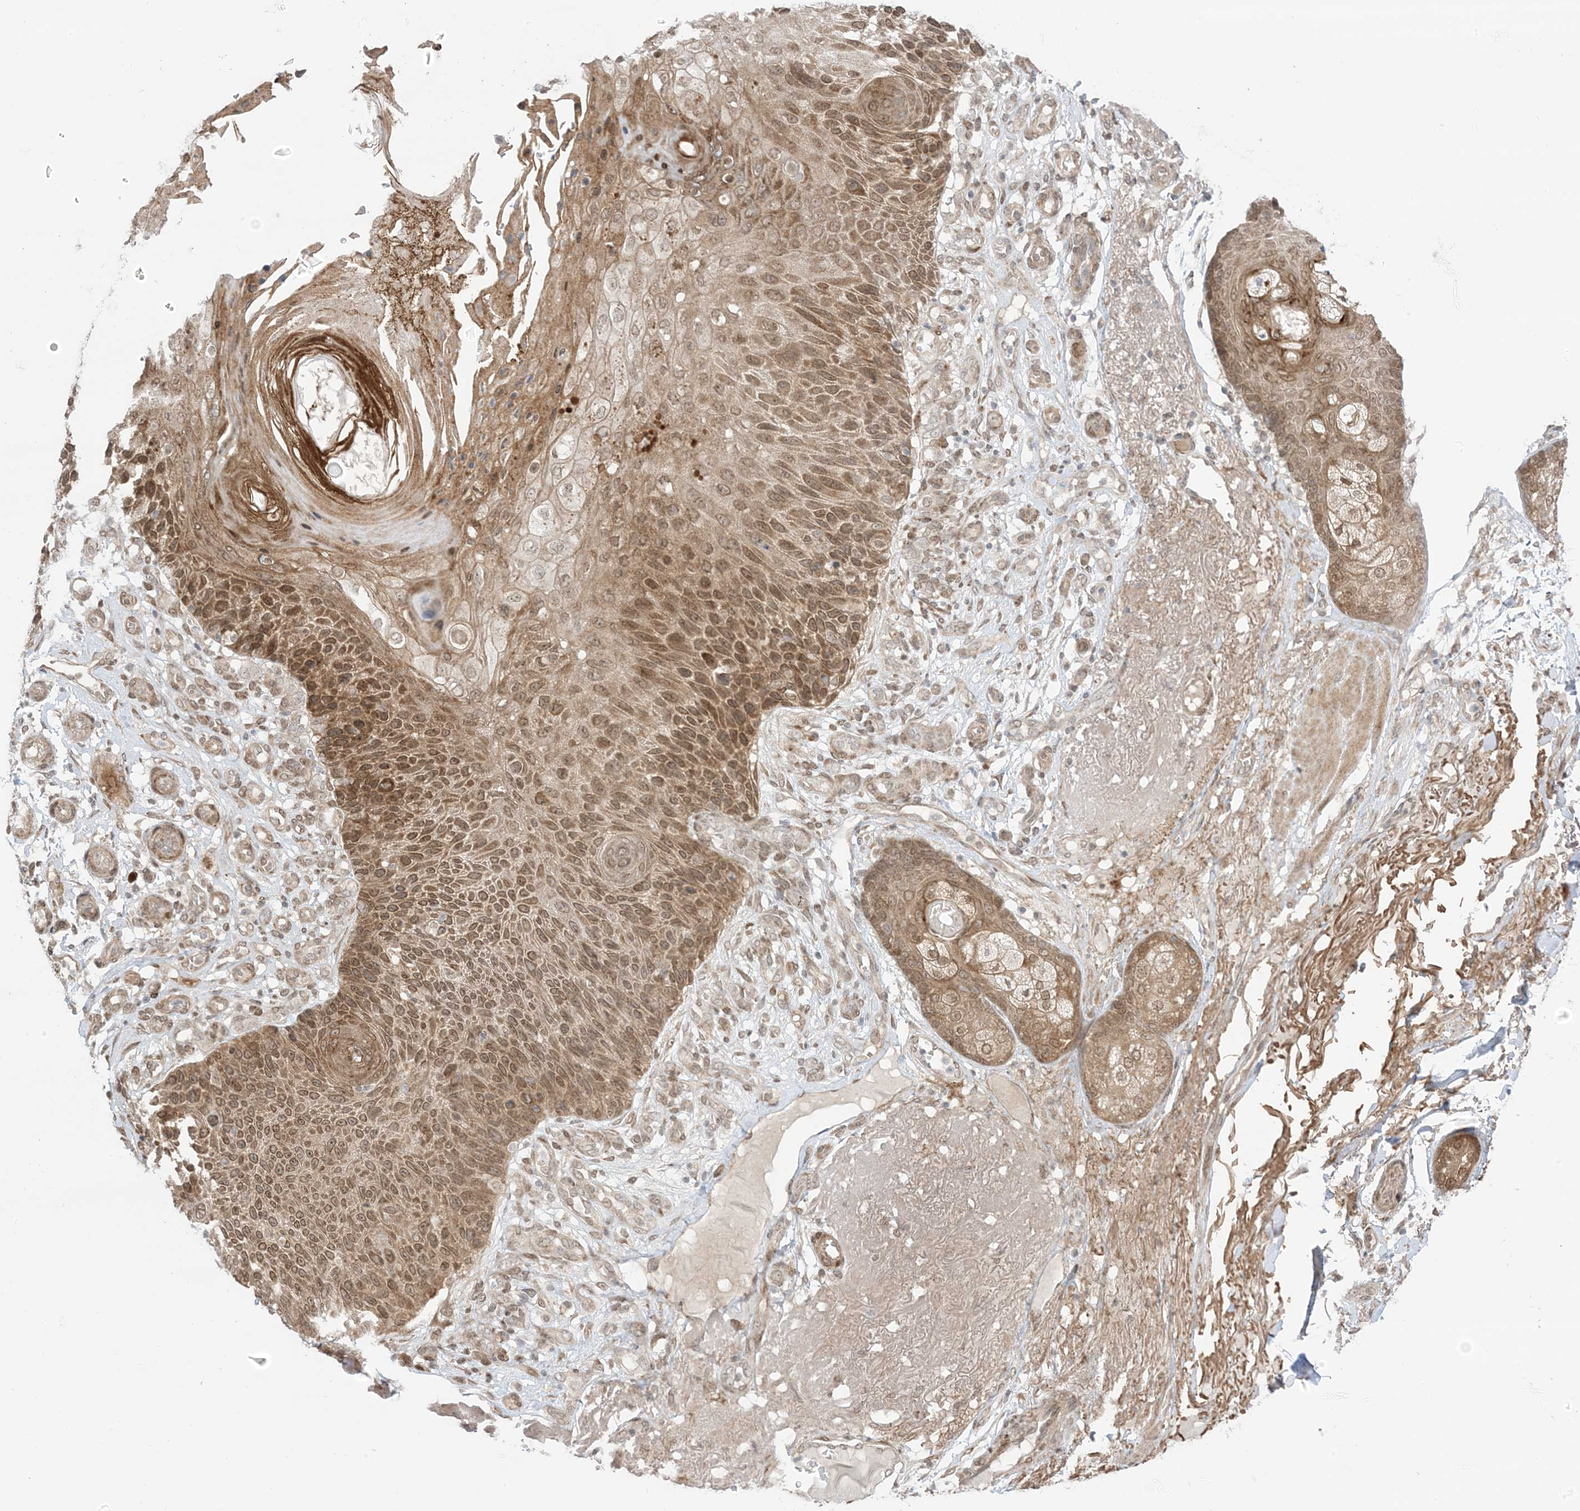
{"staining": {"intensity": "moderate", "quantity": ">75%", "location": "cytoplasmic/membranous,nuclear"}, "tissue": "skin cancer", "cell_type": "Tumor cells", "image_type": "cancer", "snomed": [{"axis": "morphology", "description": "Squamous cell carcinoma, NOS"}, {"axis": "topography", "description": "Skin"}], "caption": "Immunohistochemistry (DAB (3,3'-diaminobenzidine)) staining of skin cancer reveals moderate cytoplasmic/membranous and nuclear protein positivity in about >75% of tumor cells.", "gene": "UBE2E2", "patient": {"sex": "female", "age": 88}}